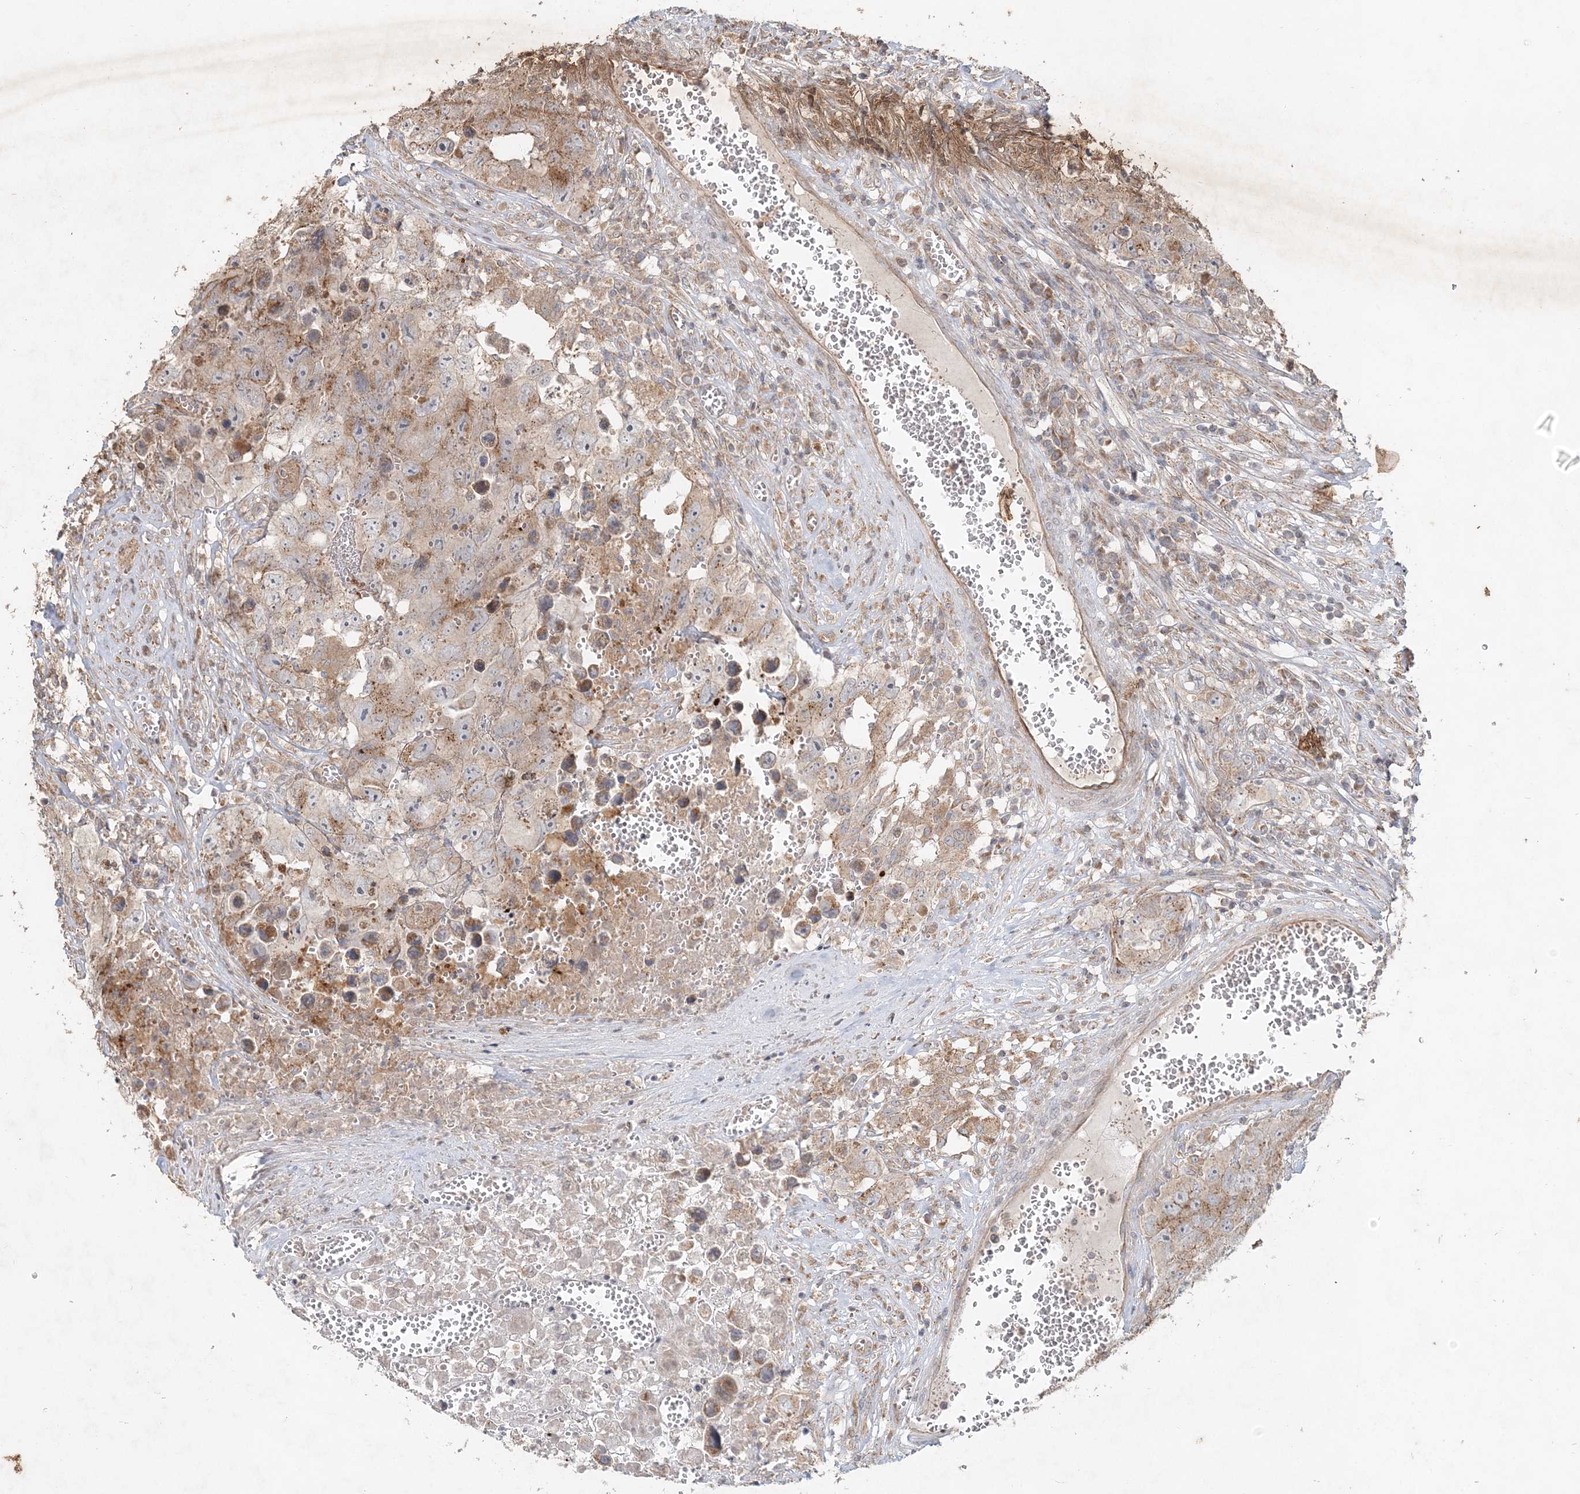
{"staining": {"intensity": "weak", "quantity": ">75%", "location": "cytoplasmic/membranous"}, "tissue": "testis cancer", "cell_type": "Tumor cells", "image_type": "cancer", "snomed": [{"axis": "morphology", "description": "Seminoma, NOS"}, {"axis": "morphology", "description": "Carcinoma, Embryonal, NOS"}, {"axis": "topography", "description": "Testis"}], "caption": "Weak cytoplasmic/membranous staining for a protein is present in approximately >75% of tumor cells of testis embryonal carcinoma using immunohistochemistry (IHC).", "gene": "RAB14", "patient": {"sex": "male", "age": 43}}